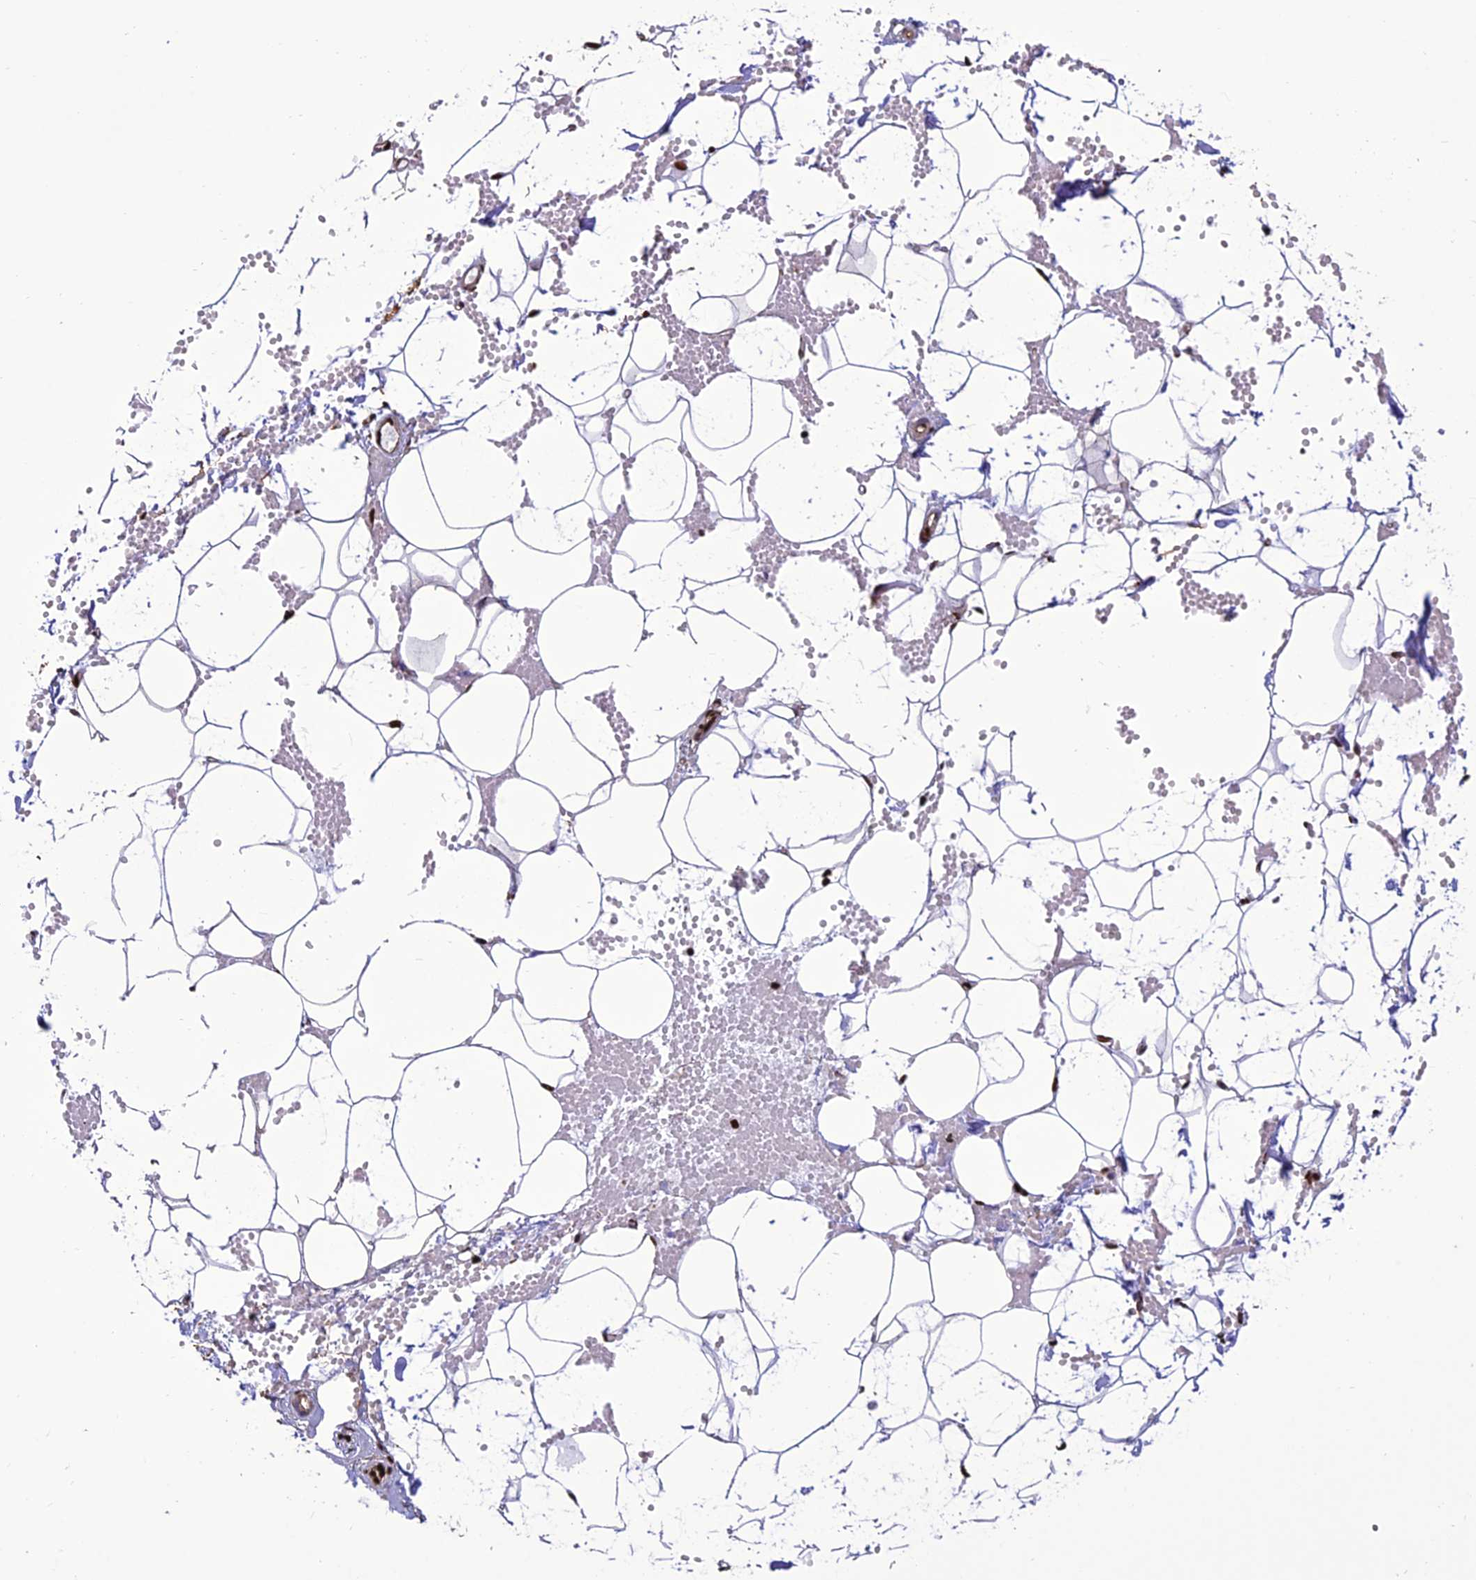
{"staining": {"intensity": "strong", "quantity": ">75%", "location": "nuclear"}, "tissue": "adipose tissue", "cell_type": "Adipocytes", "image_type": "normal", "snomed": [{"axis": "morphology", "description": "Normal tissue, NOS"}, {"axis": "topography", "description": "Breast"}], "caption": "About >75% of adipocytes in benign adipose tissue reveal strong nuclear protein staining as visualized by brown immunohistochemical staining.", "gene": "INO80E", "patient": {"sex": "female", "age": 23}}